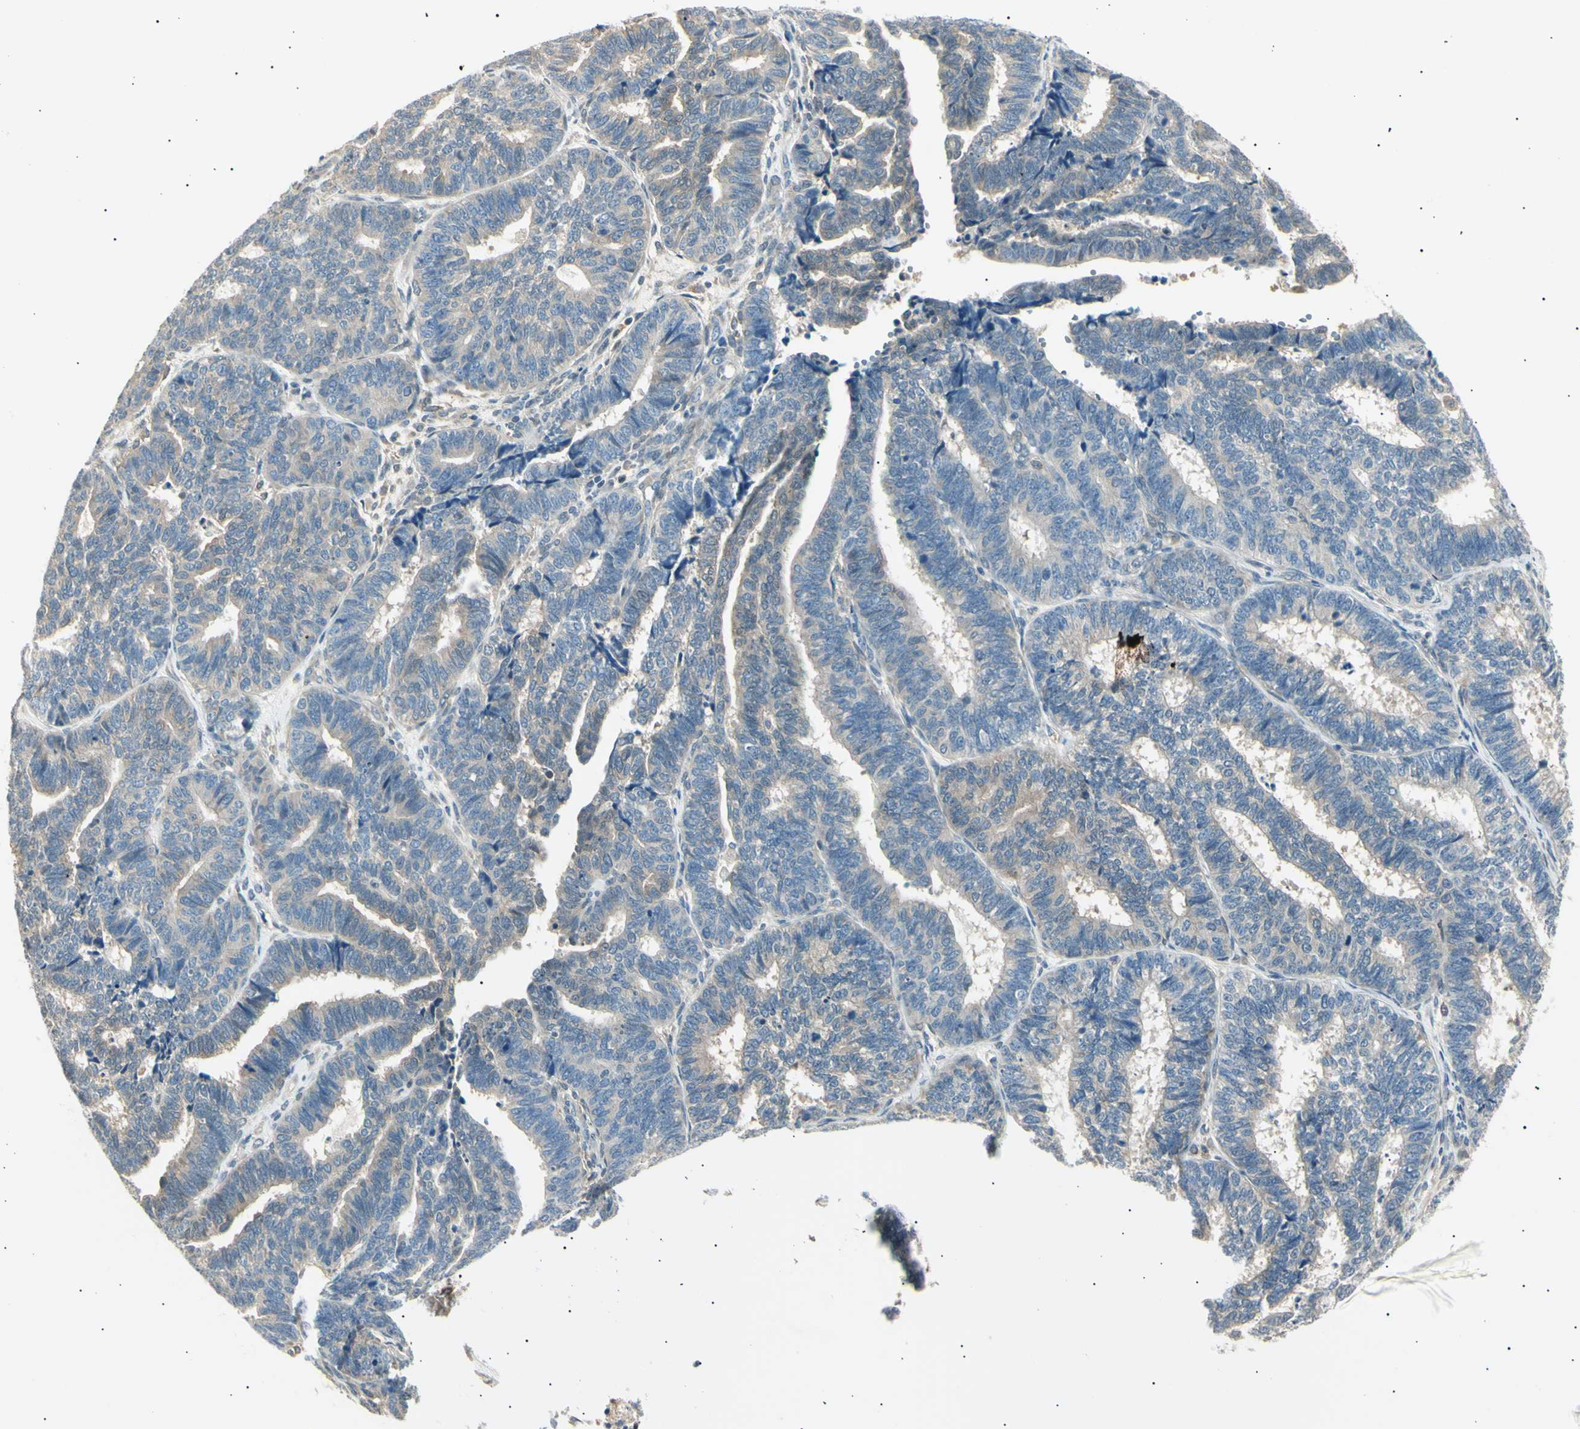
{"staining": {"intensity": "weak", "quantity": "25%-75%", "location": "cytoplasmic/membranous"}, "tissue": "endometrial cancer", "cell_type": "Tumor cells", "image_type": "cancer", "snomed": [{"axis": "morphology", "description": "Adenocarcinoma, NOS"}, {"axis": "topography", "description": "Endometrium"}], "caption": "This is a photomicrograph of immunohistochemistry (IHC) staining of adenocarcinoma (endometrial), which shows weak positivity in the cytoplasmic/membranous of tumor cells.", "gene": "LHPP", "patient": {"sex": "female", "age": 70}}